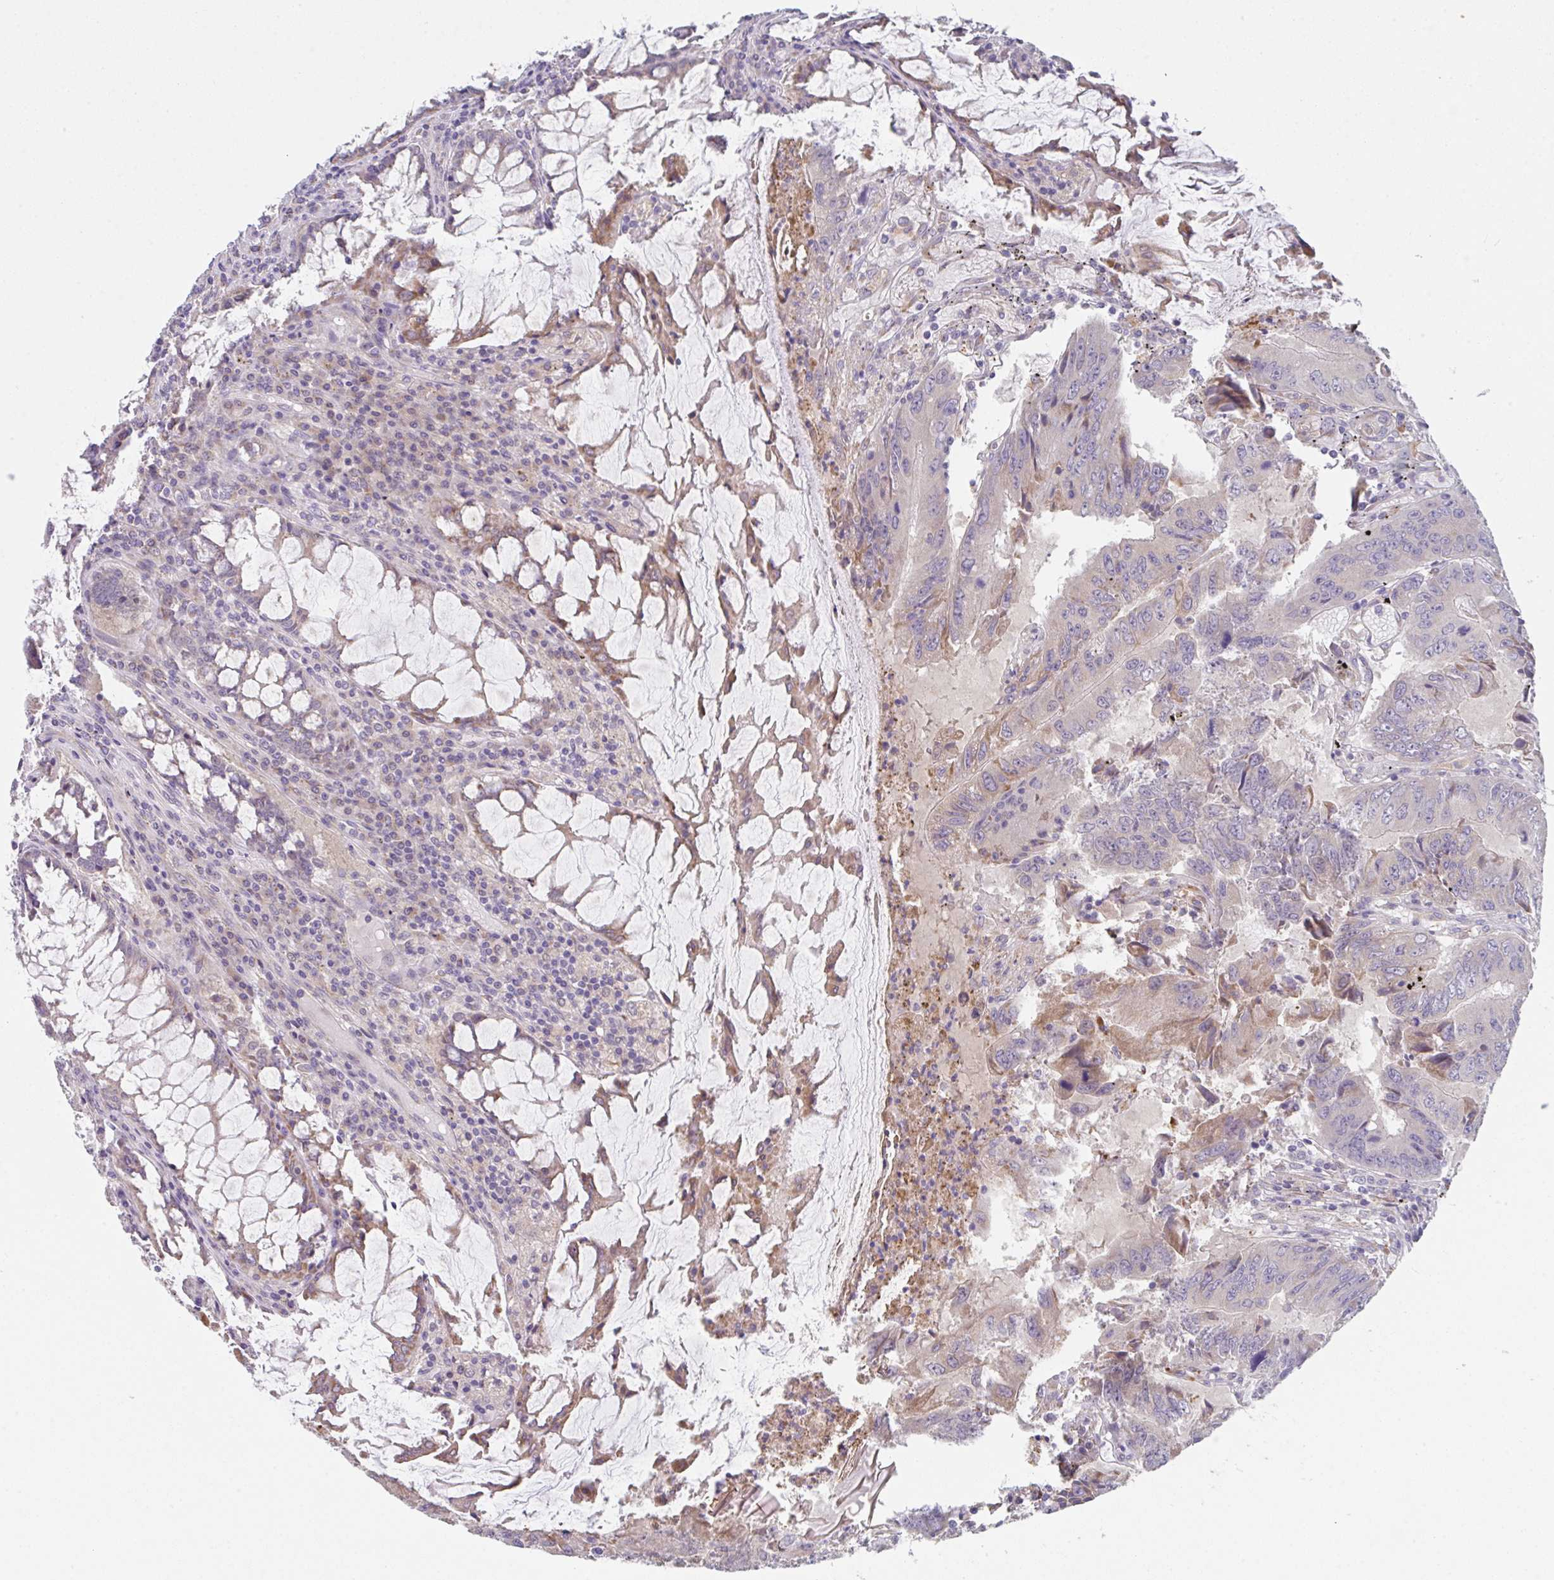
{"staining": {"intensity": "negative", "quantity": "none", "location": "none"}, "tissue": "colorectal cancer", "cell_type": "Tumor cells", "image_type": "cancer", "snomed": [{"axis": "morphology", "description": "Adenocarcinoma, NOS"}, {"axis": "topography", "description": "Colon"}], "caption": "Immunohistochemical staining of adenocarcinoma (colorectal) shows no significant expression in tumor cells. Brightfield microscopy of IHC stained with DAB (brown) and hematoxylin (blue), captured at high magnification.", "gene": "TSPAN31", "patient": {"sex": "male", "age": 53}}